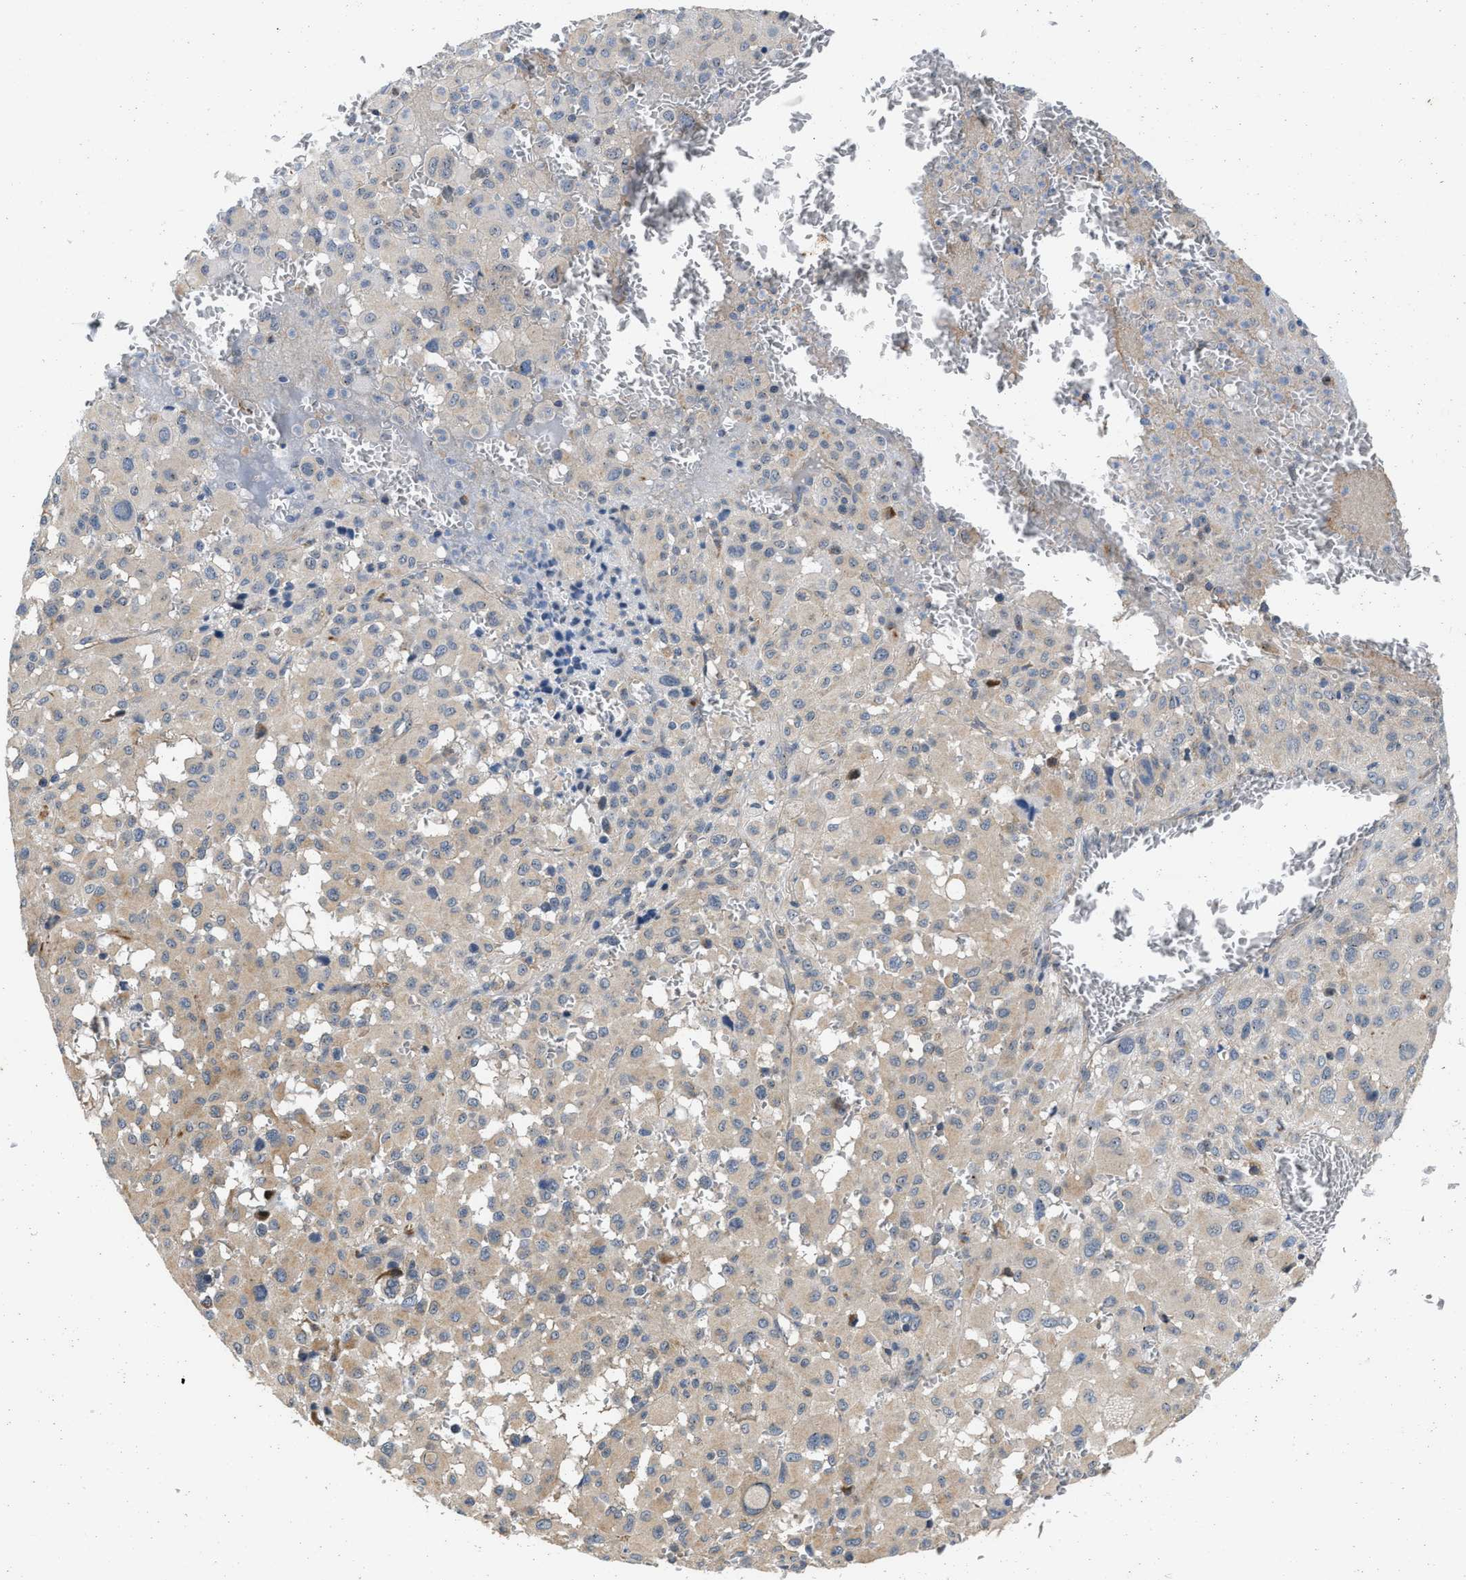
{"staining": {"intensity": "weak", "quantity": "<25%", "location": "cytoplasmic/membranous"}, "tissue": "melanoma", "cell_type": "Tumor cells", "image_type": "cancer", "snomed": [{"axis": "morphology", "description": "Malignant melanoma, Metastatic site"}, {"axis": "topography", "description": "Skin"}], "caption": "This is a micrograph of IHC staining of malignant melanoma (metastatic site), which shows no expression in tumor cells.", "gene": "PRDM14", "patient": {"sex": "female", "age": 74}}